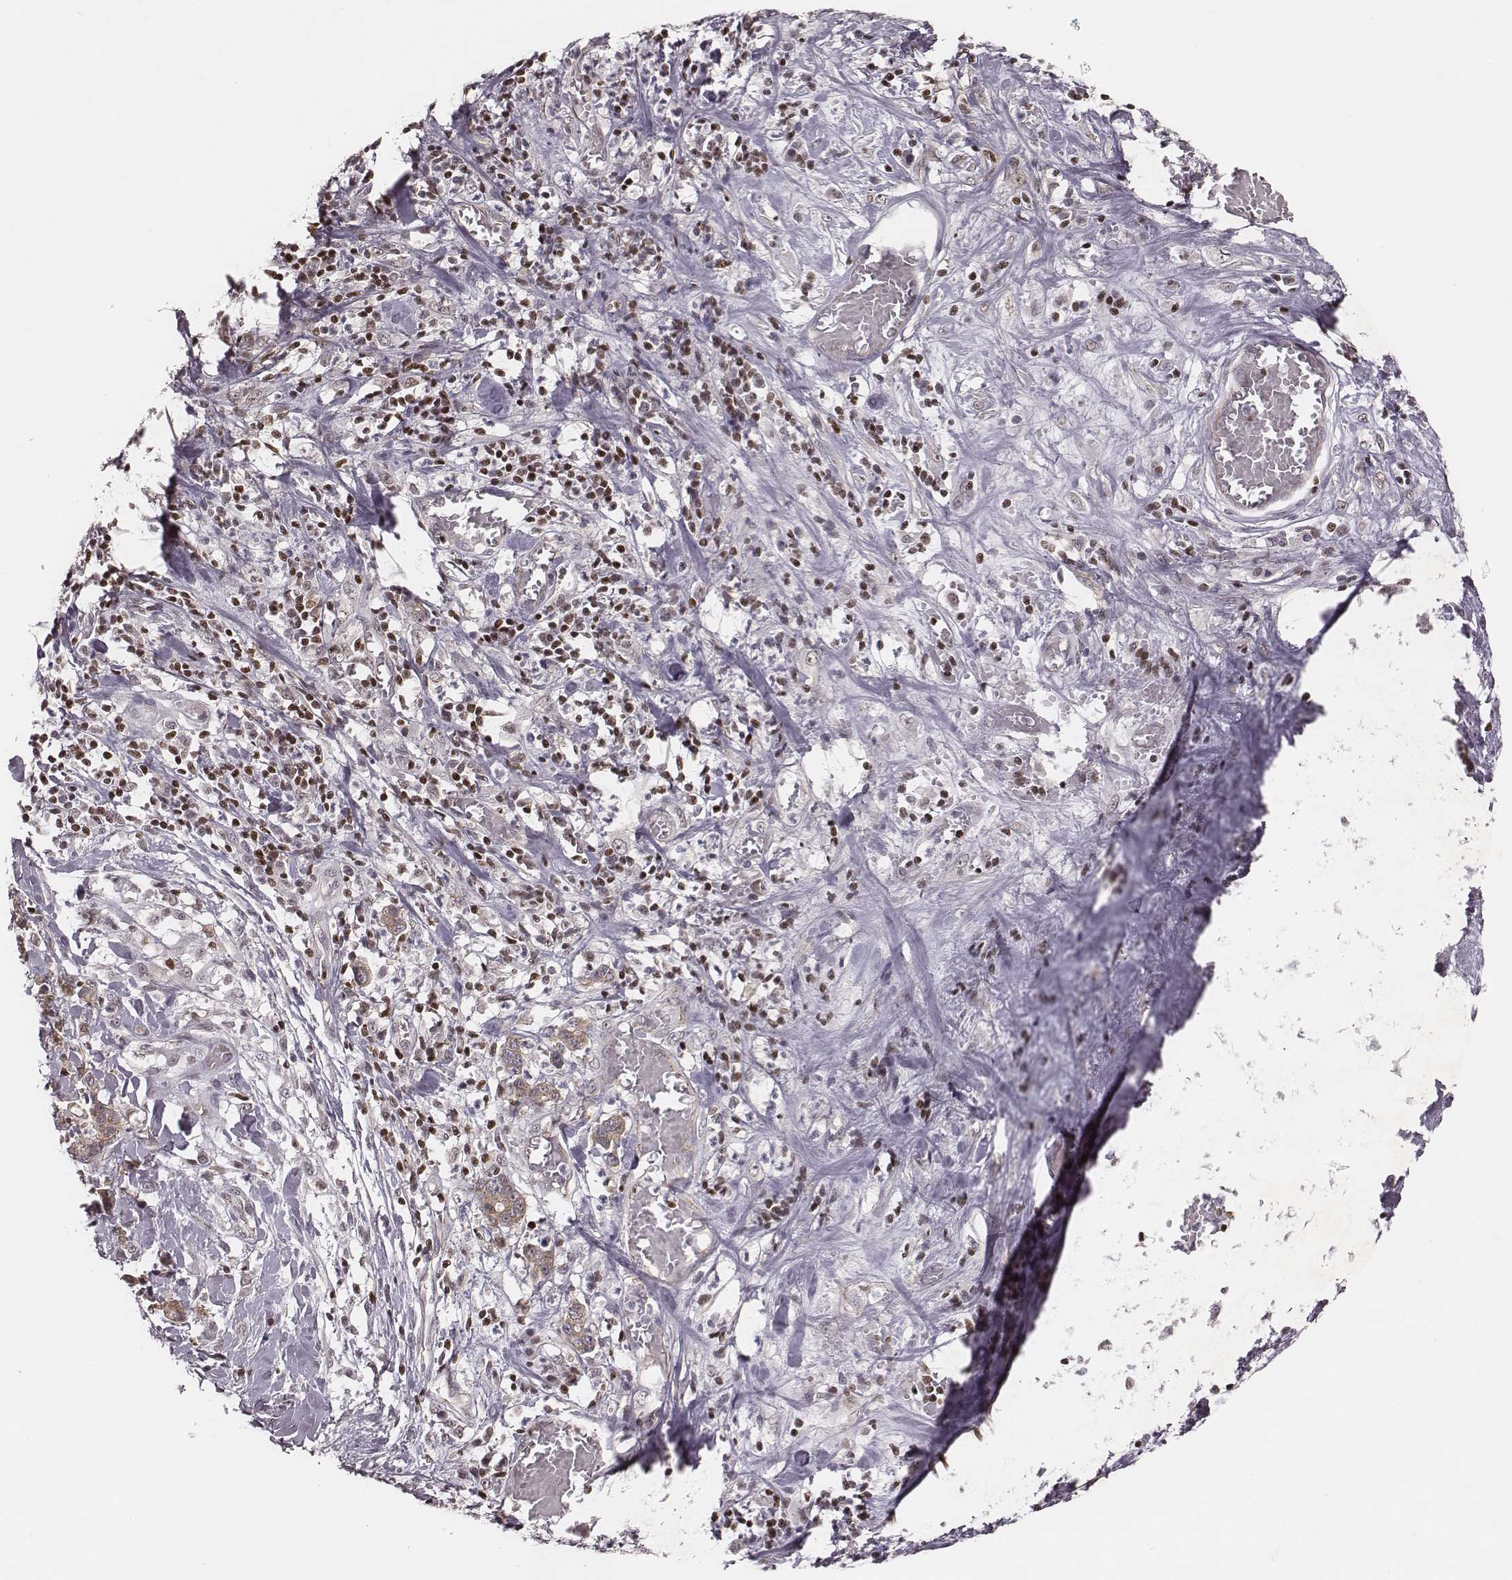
{"staining": {"intensity": "weak", "quantity": ">75%", "location": "cytoplasmic/membranous"}, "tissue": "stomach cancer", "cell_type": "Tumor cells", "image_type": "cancer", "snomed": [{"axis": "morphology", "description": "Adenocarcinoma, NOS"}, {"axis": "topography", "description": "Stomach, upper"}], "caption": "Stomach cancer (adenocarcinoma) tissue reveals weak cytoplasmic/membranous staining in approximately >75% of tumor cells, visualized by immunohistochemistry. (brown staining indicates protein expression, while blue staining denotes nuclei).", "gene": "WDR59", "patient": {"sex": "male", "age": 68}}